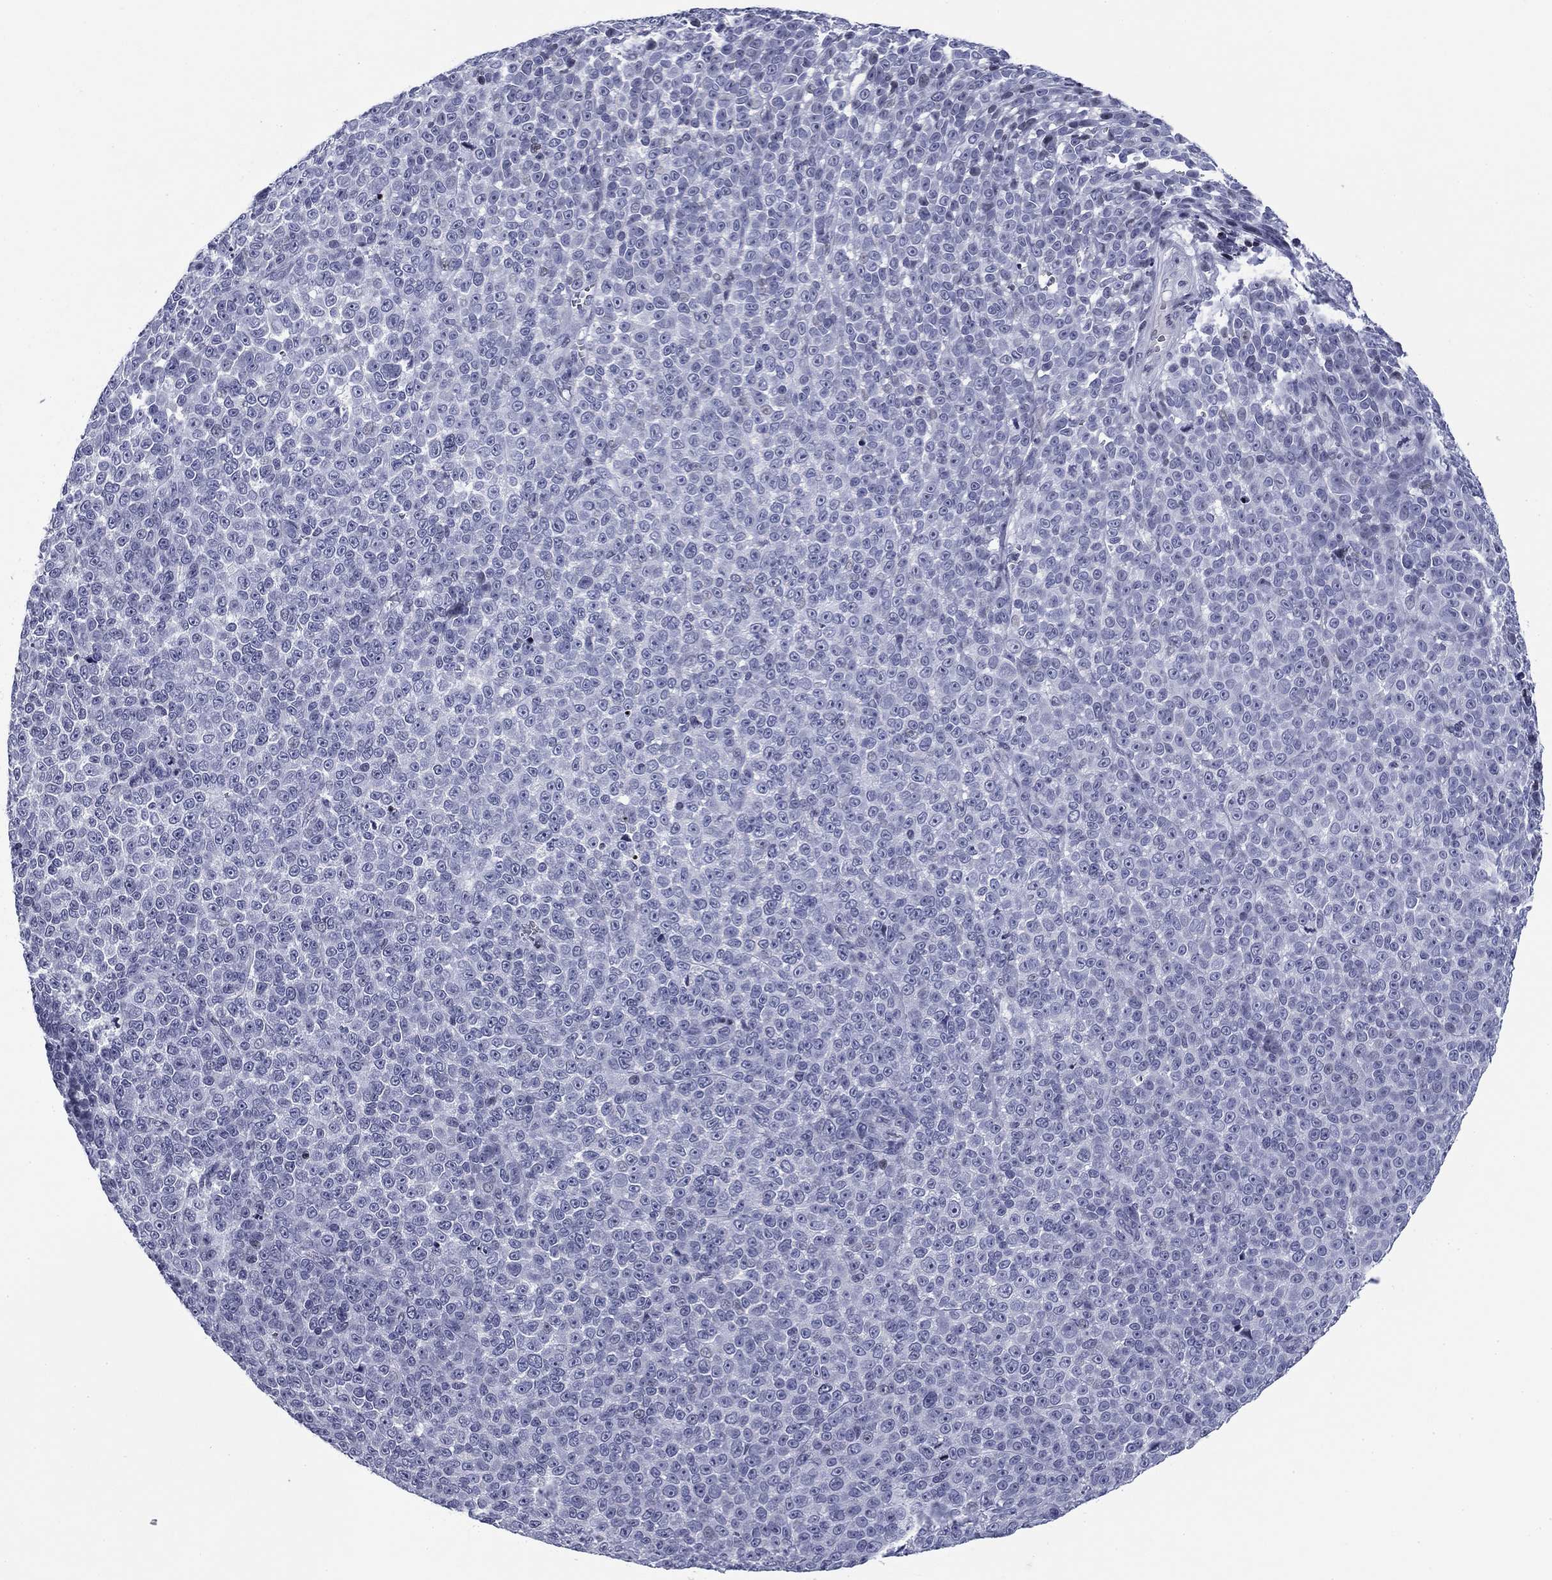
{"staining": {"intensity": "negative", "quantity": "none", "location": "none"}, "tissue": "melanoma", "cell_type": "Tumor cells", "image_type": "cancer", "snomed": [{"axis": "morphology", "description": "Malignant melanoma, NOS"}, {"axis": "topography", "description": "Skin"}], "caption": "The image exhibits no significant expression in tumor cells of melanoma.", "gene": "CCDC144A", "patient": {"sex": "female", "age": 95}}